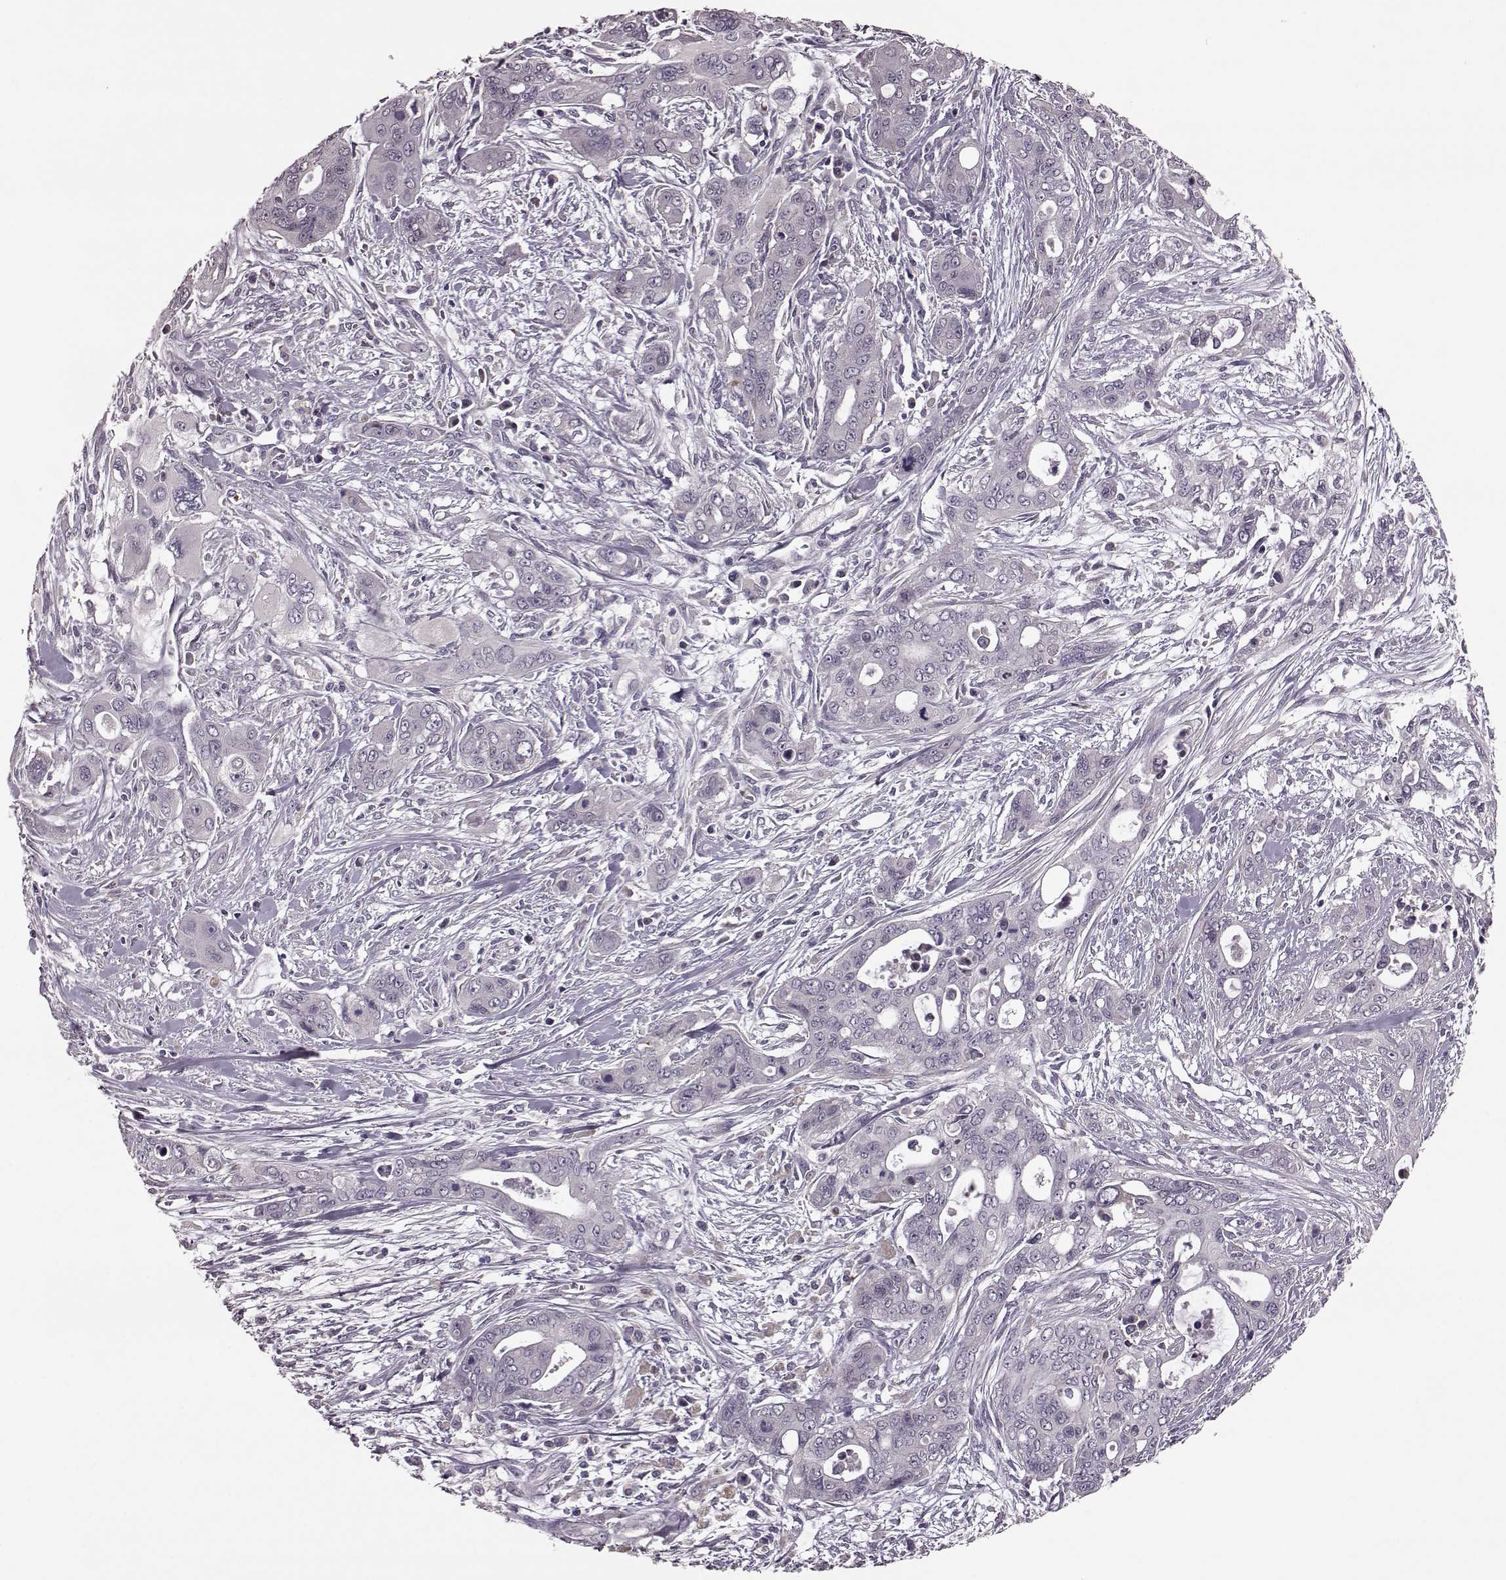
{"staining": {"intensity": "negative", "quantity": "none", "location": "none"}, "tissue": "pancreatic cancer", "cell_type": "Tumor cells", "image_type": "cancer", "snomed": [{"axis": "morphology", "description": "Adenocarcinoma, NOS"}, {"axis": "topography", "description": "Pancreas"}], "caption": "The photomicrograph displays no significant staining in tumor cells of pancreatic adenocarcinoma.", "gene": "SLC52A3", "patient": {"sex": "male", "age": 47}}